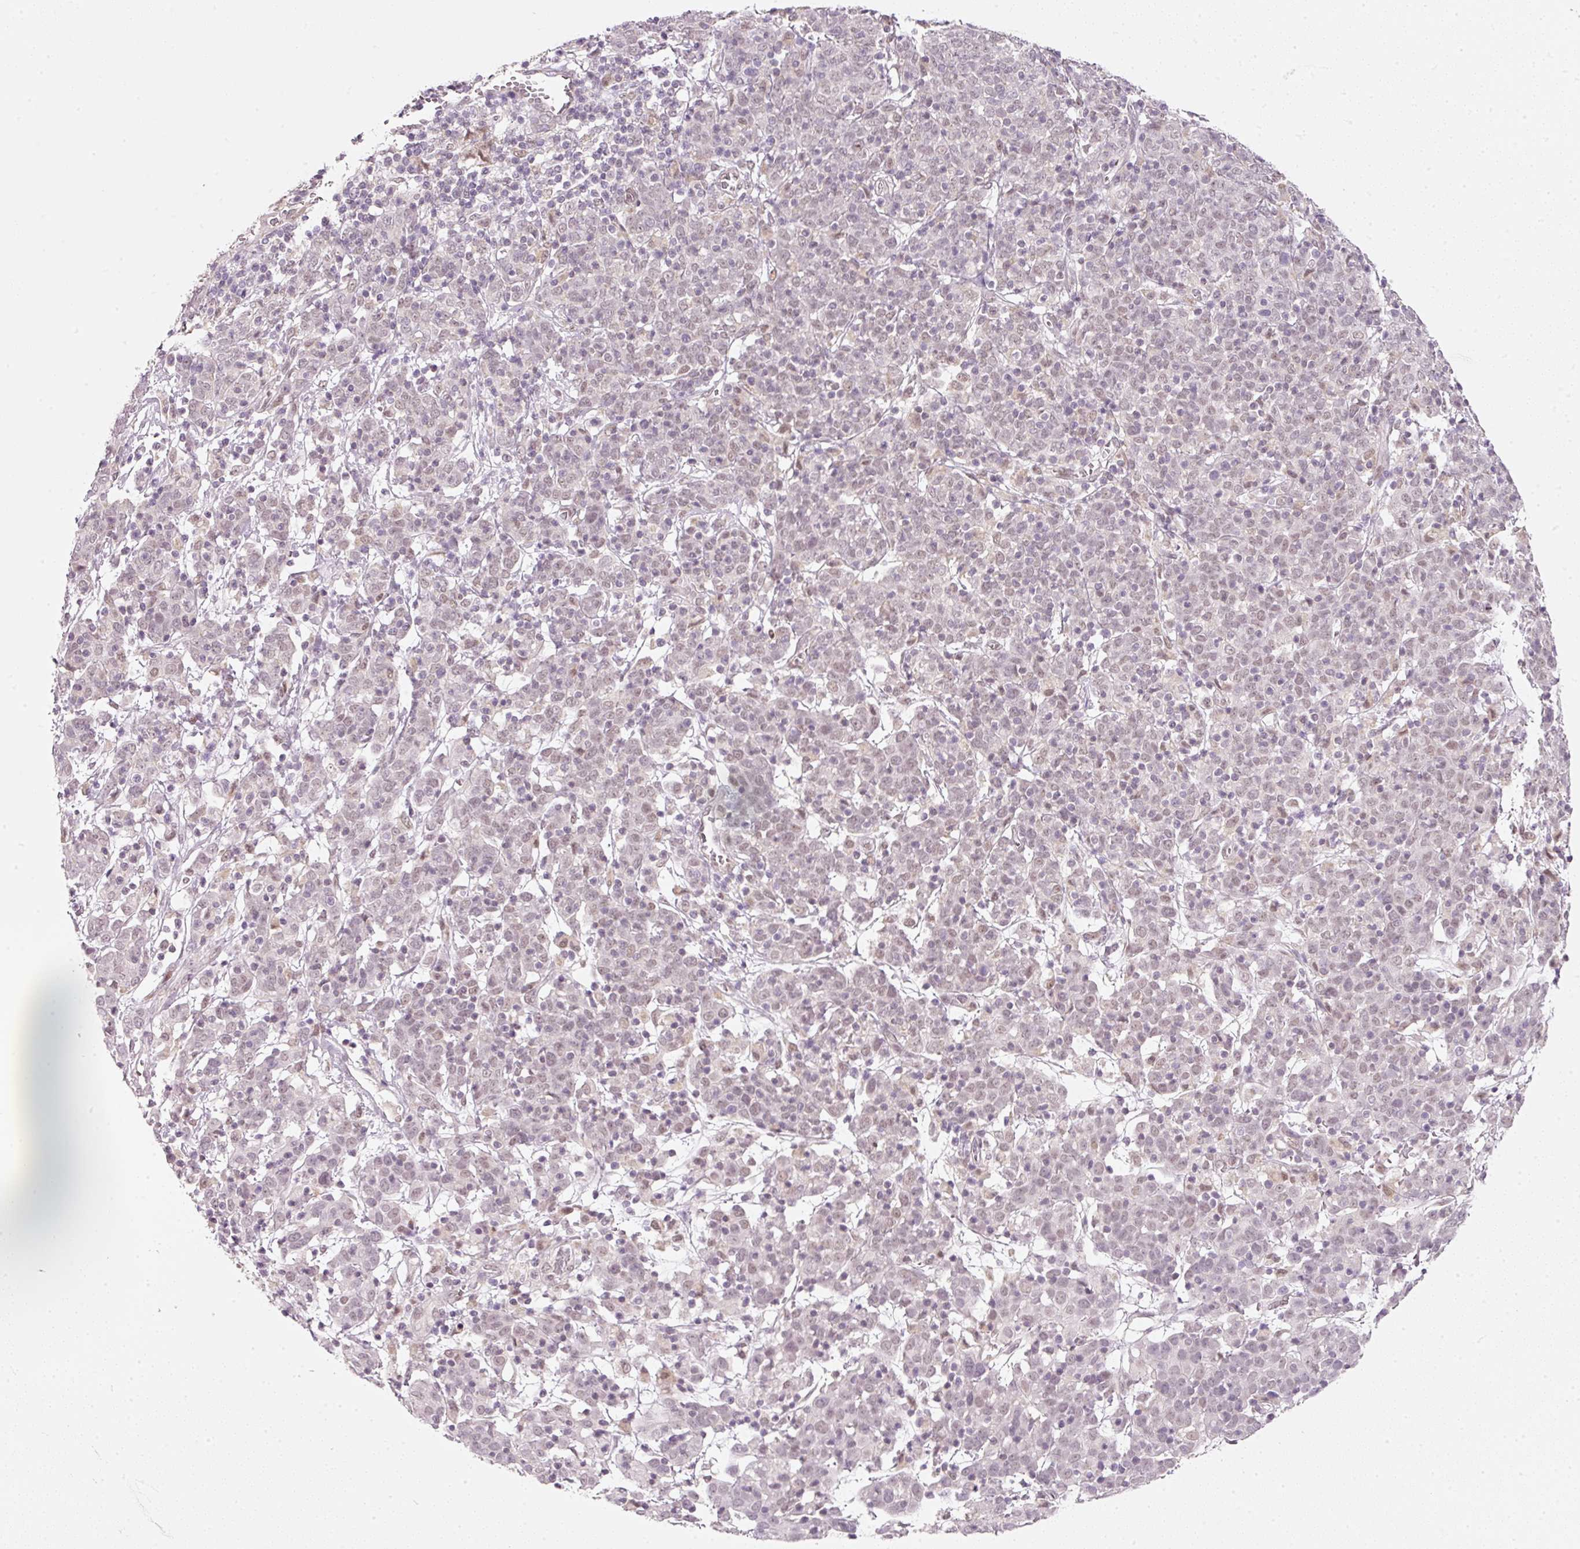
{"staining": {"intensity": "negative", "quantity": "none", "location": "none"}, "tissue": "cervical cancer", "cell_type": "Tumor cells", "image_type": "cancer", "snomed": [{"axis": "morphology", "description": "Squamous cell carcinoma, NOS"}, {"axis": "topography", "description": "Cervix"}], "caption": "Tumor cells are negative for protein expression in human cervical cancer (squamous cell carcinoma). The staining is performed using DAB brown chromogen with nuclei counter-stained in using hematoxylin.", "gene": "FSTL3", "patient": {"sex": "female", "age": 67}}